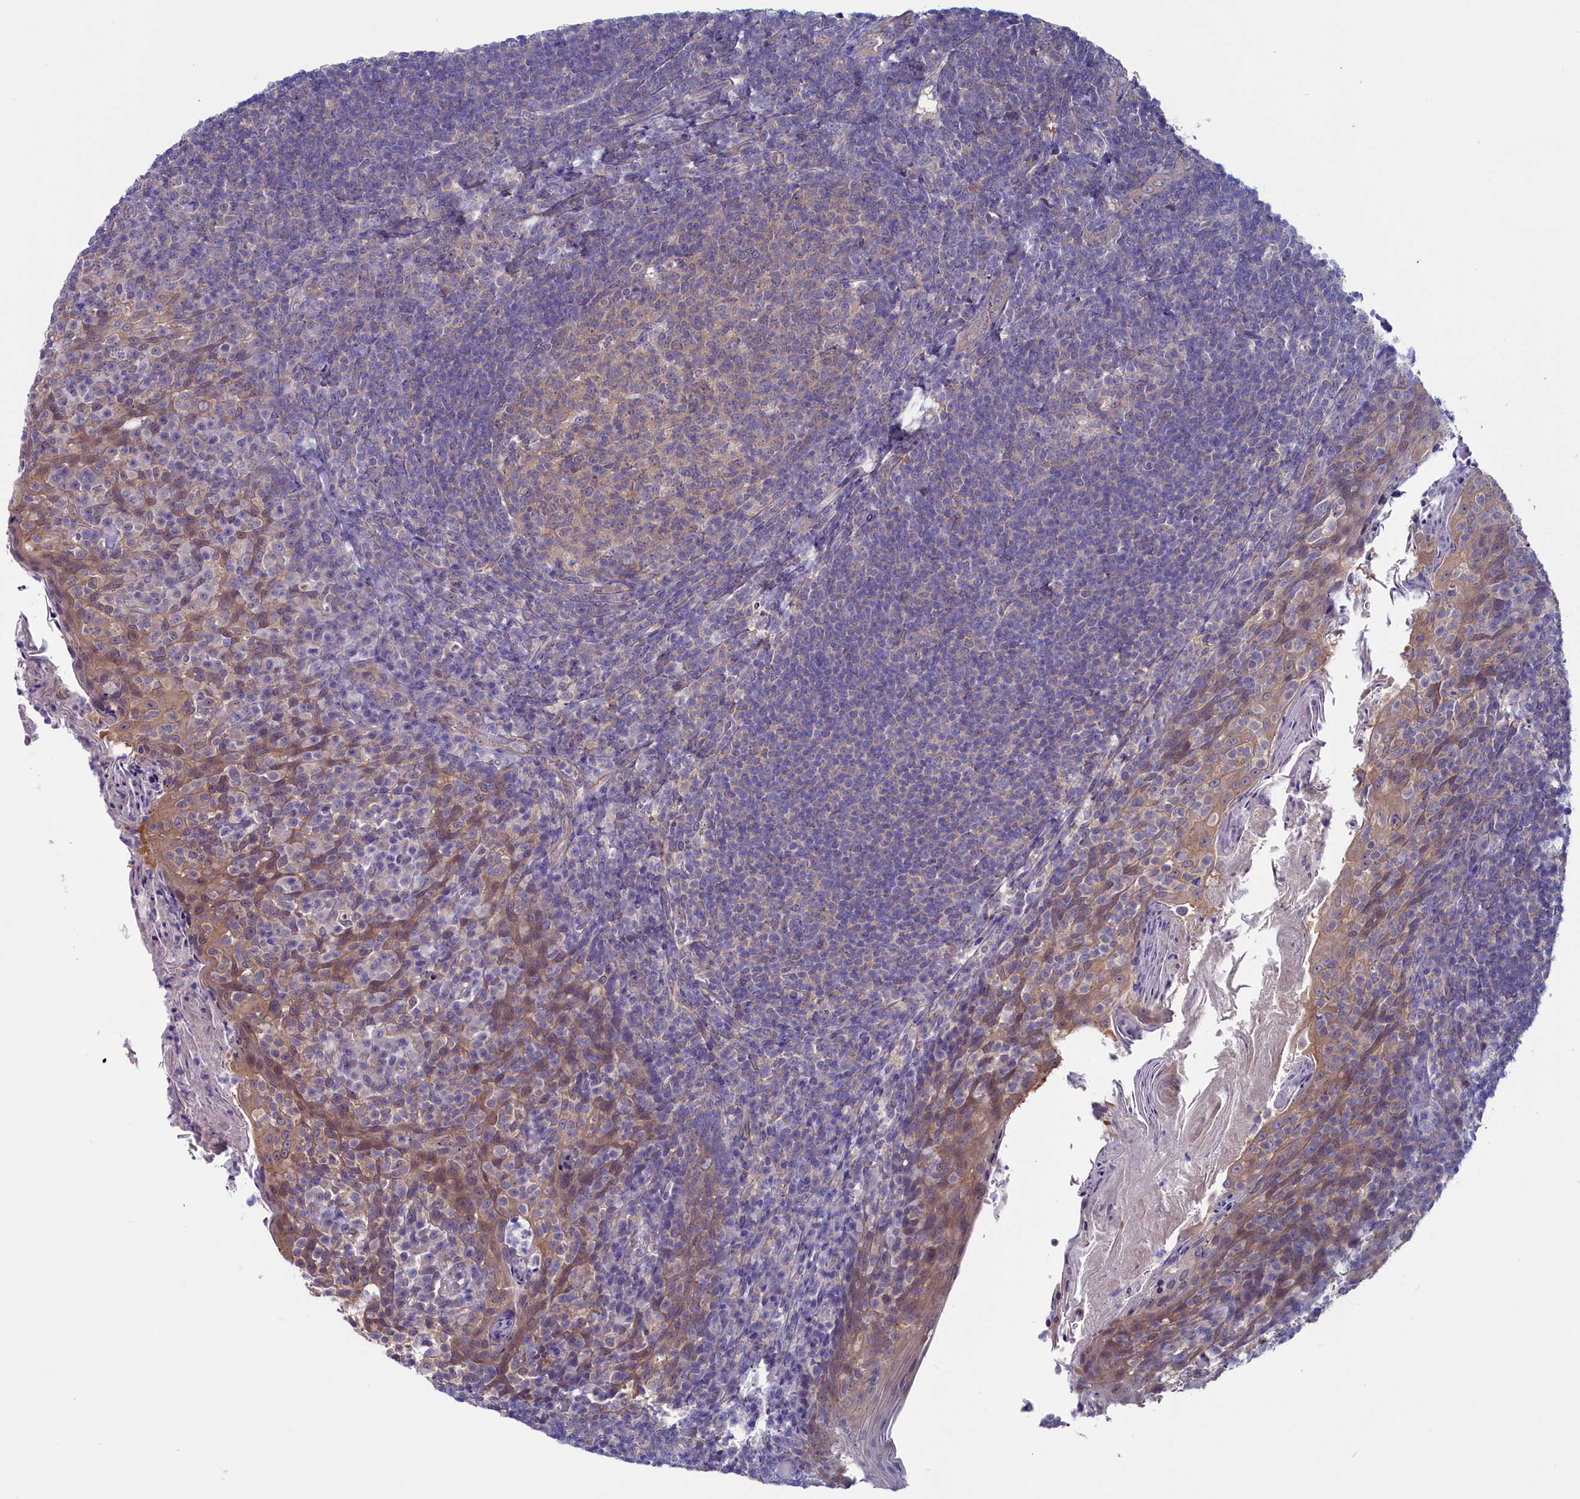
{"staining": {"intensity": "negative", "quantity": "none", "location": "none"}, "tissue": "tonsil", "cell_type": "Germinal center cells", "image_type": "normal", "snomed": [{"axis": "morphology", "description": "Normal tissue, NOS"}, {"axis": "topography", "description": "Tonsil"}], "caption": "The photomicrograph displays no staining of germinal center cells in unremarkable tonsil.", "gene": "CIAPIN1", "patient": {"sex": "female", "age": 10}}